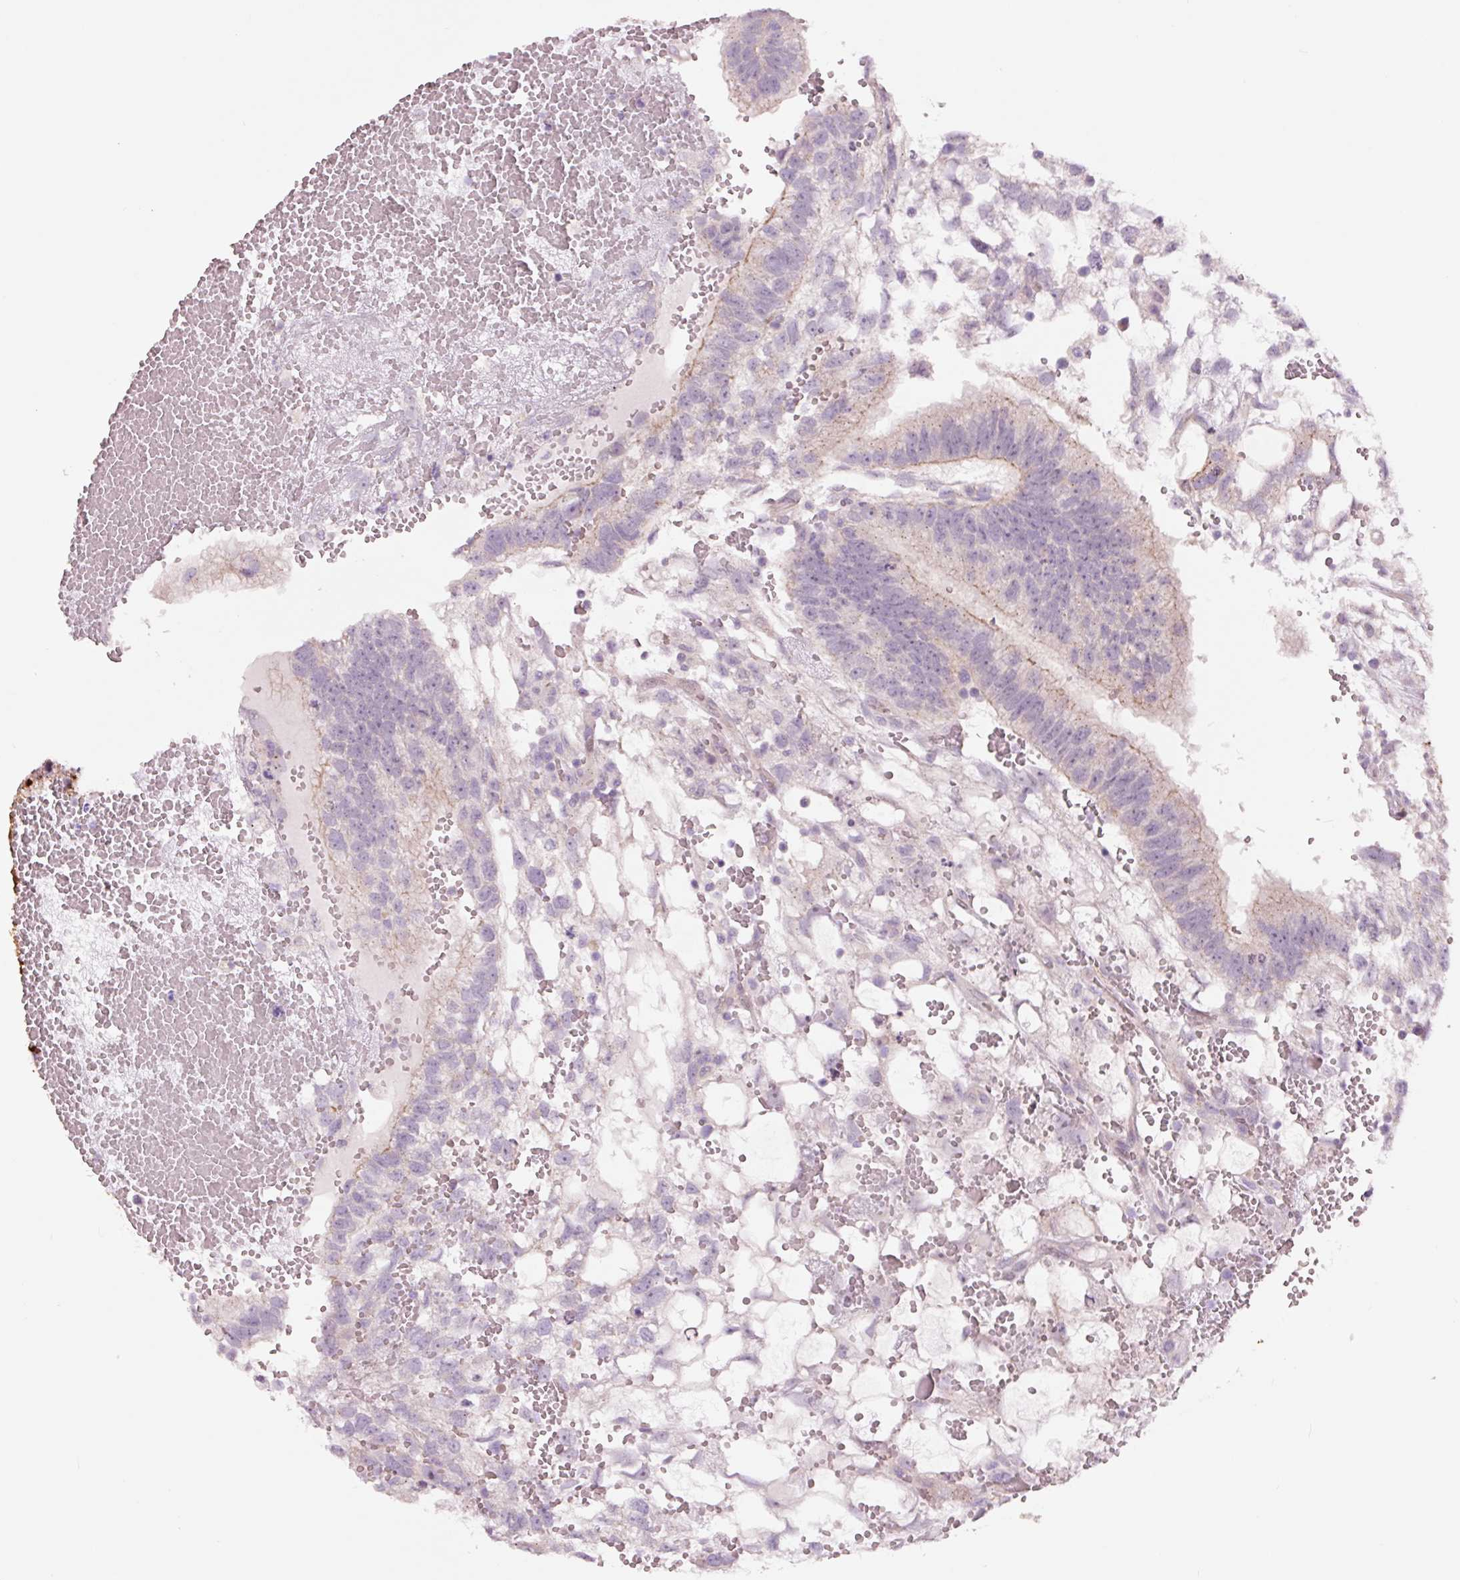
{"staining": {"intensity": "moderate", "quantity": "<25%", "location": "cytoplasmic/membranous"}, "tissue": "testis cancer", "cell_type": "Tumor cells", "image_type": "cancer", "snomed": [{"axis": "morphology", "description": "Normal tissue, NOS"}, {"axis": "morphology", "description": "Carcinoma, Embryonal, NOS"}, {"axis": "topography", "description": "Testis"}], "caption": "A micrograph showing moderate cytoplasmic/membranous positivity in approximately <25% of tumor cells in testis cancer, as visualized by brown immunohistochemical staining.", "gene": "DAPP1", "patient": {"sex": "male", "age": 32}}